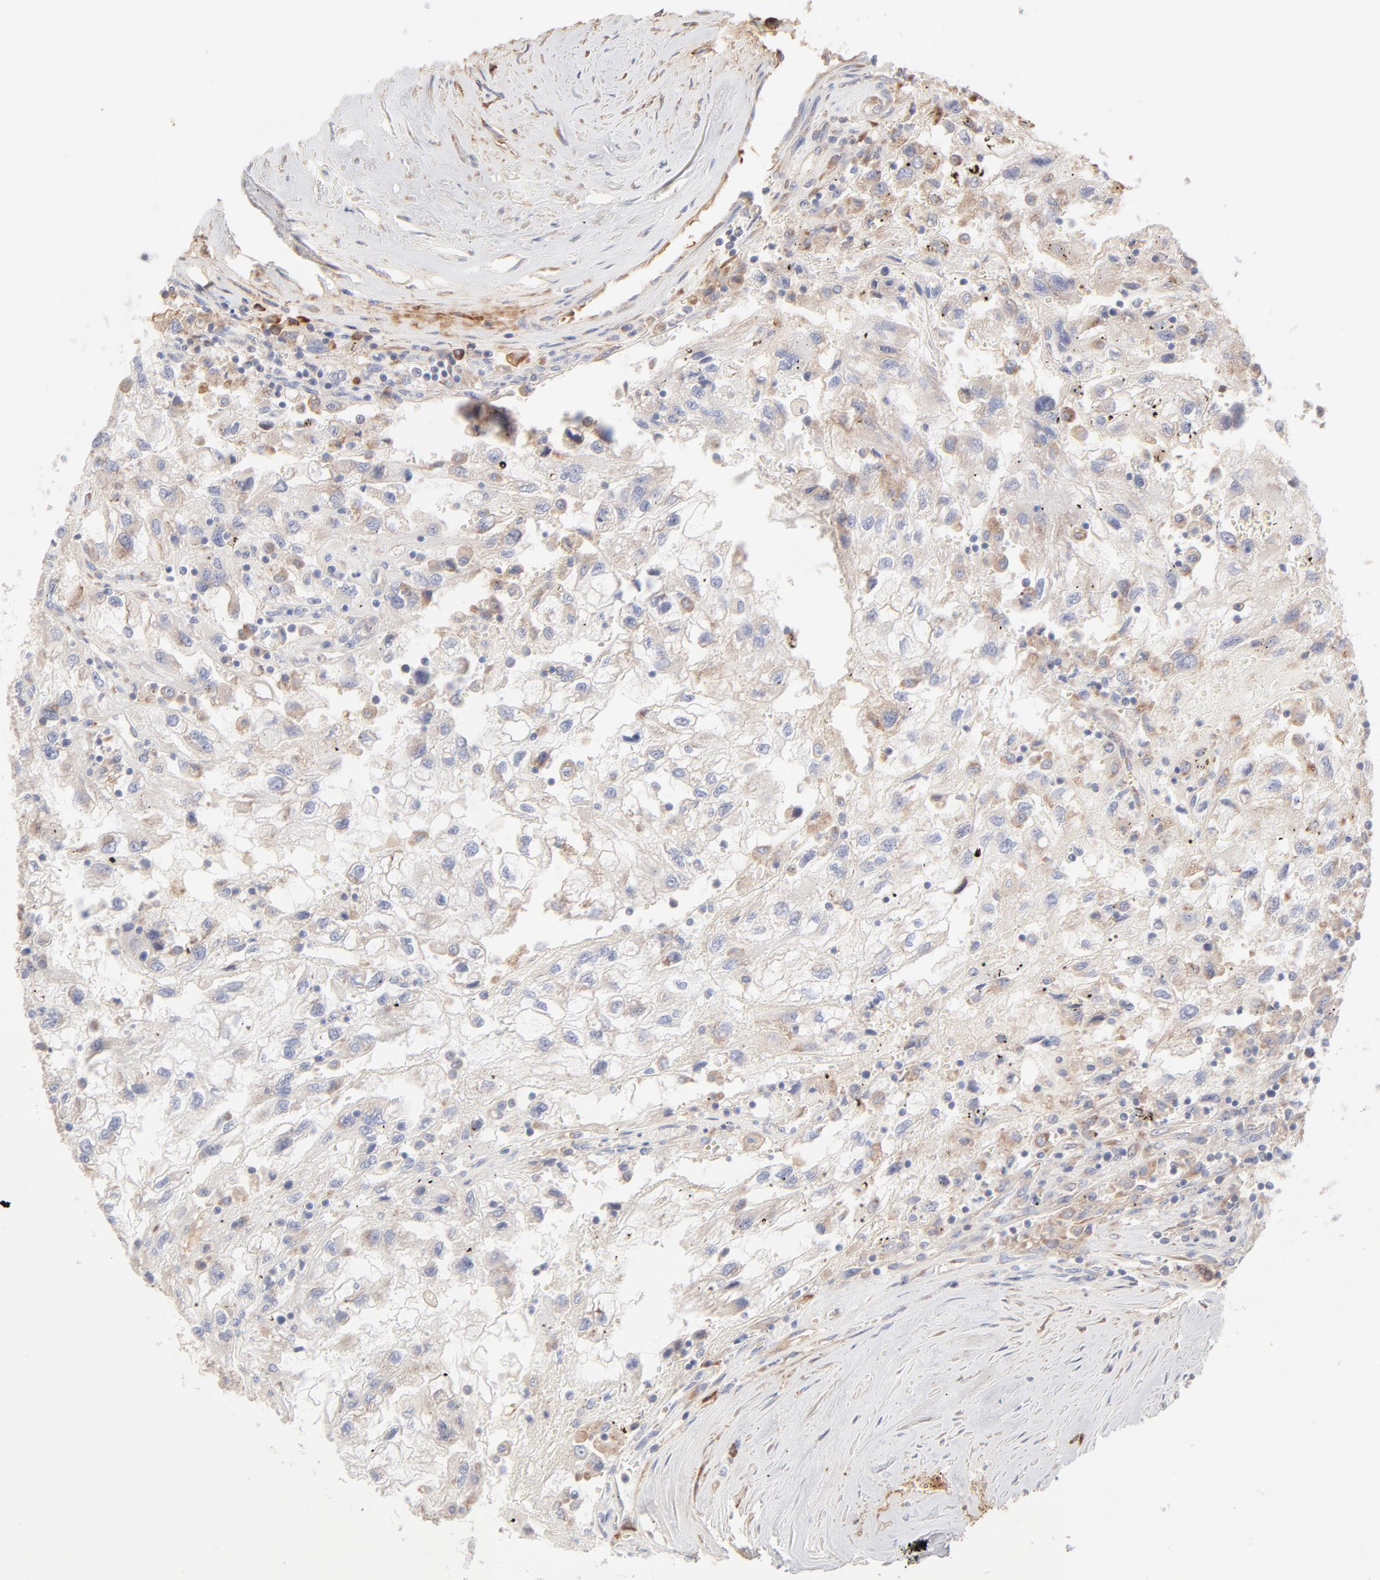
{"staining": {"intensity": "weak", "quantity": ">75%", "location": "cytoplasmic/membranous"}, "tissue": "renal cancer", "cell_type": "Tumor cells", "image_type": "cancer", "snomed": [{"axis": "morphology", "description": "Normal tissue, NOS"}, {"axis": "morphology", "description": "Adenocarcinoma, NOS"}, {"axis": "topography", "description": "Kidney"}], "caption": "The immunohistochemical stain highlights weak cytoplasmic/membranous expression in tumor cells of adenocarcinoma (renal) tissue.", "gene": "RPS21", "patient": {"sex": "male", "age": 71}}